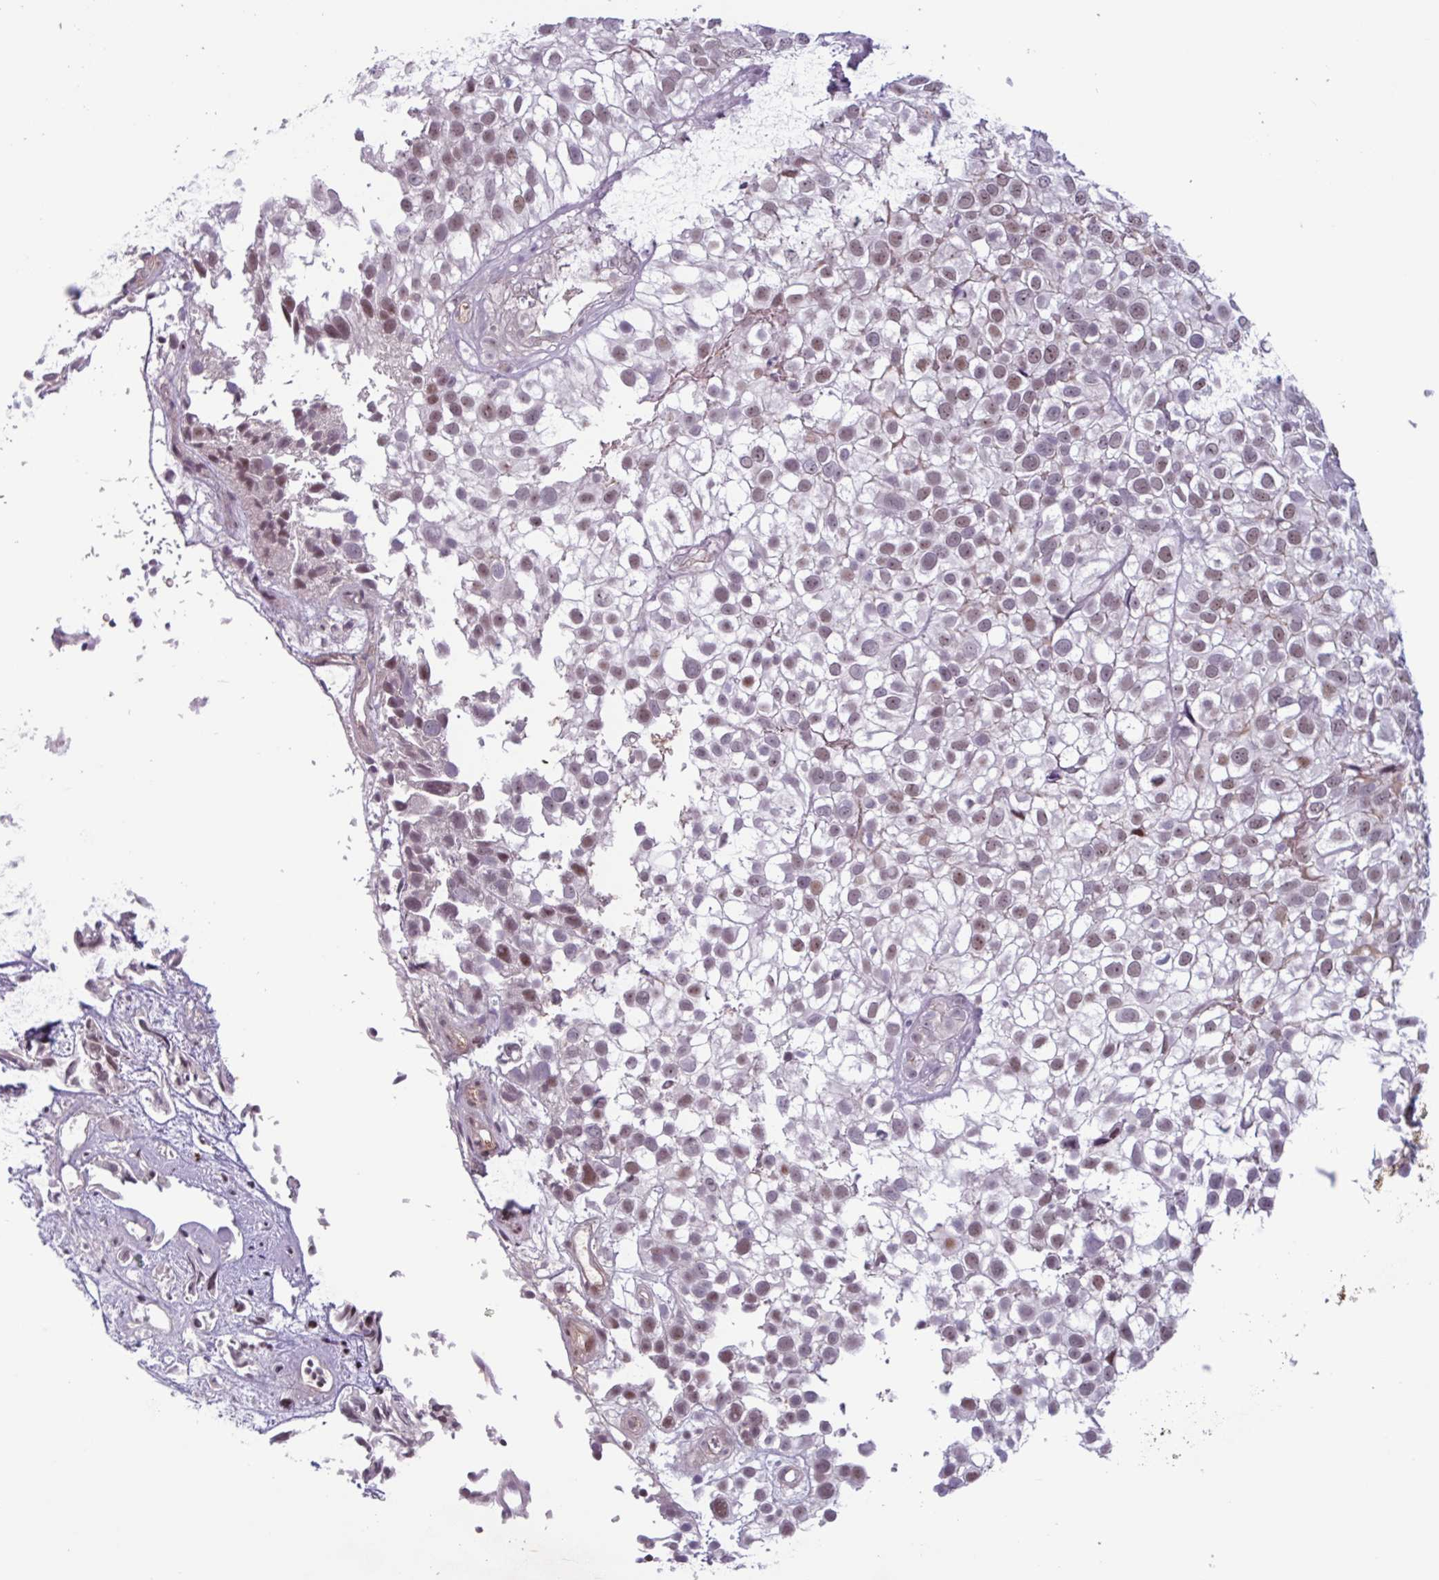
{"staining": {"intensity": "weak", "quantity": "25%-75%", "location": "nuclear"}, "tissue": "urothelial cancer", "cell_type": "Tumor cells", "image_type": "cancer", "snomed": [{"axis": "morphology", "description": "Urothelial carcinoma, High grade"}, {"axis": "topography", "description": "Urinary bladder"}], "caption": "This is an image of immunohistochemistry (IHC) staining of urothelial cancer, which shows weak staining in the nuclear of tumor cells.", "gene": "ZNF575", "patient": {"sex": "male", "age": 56}}